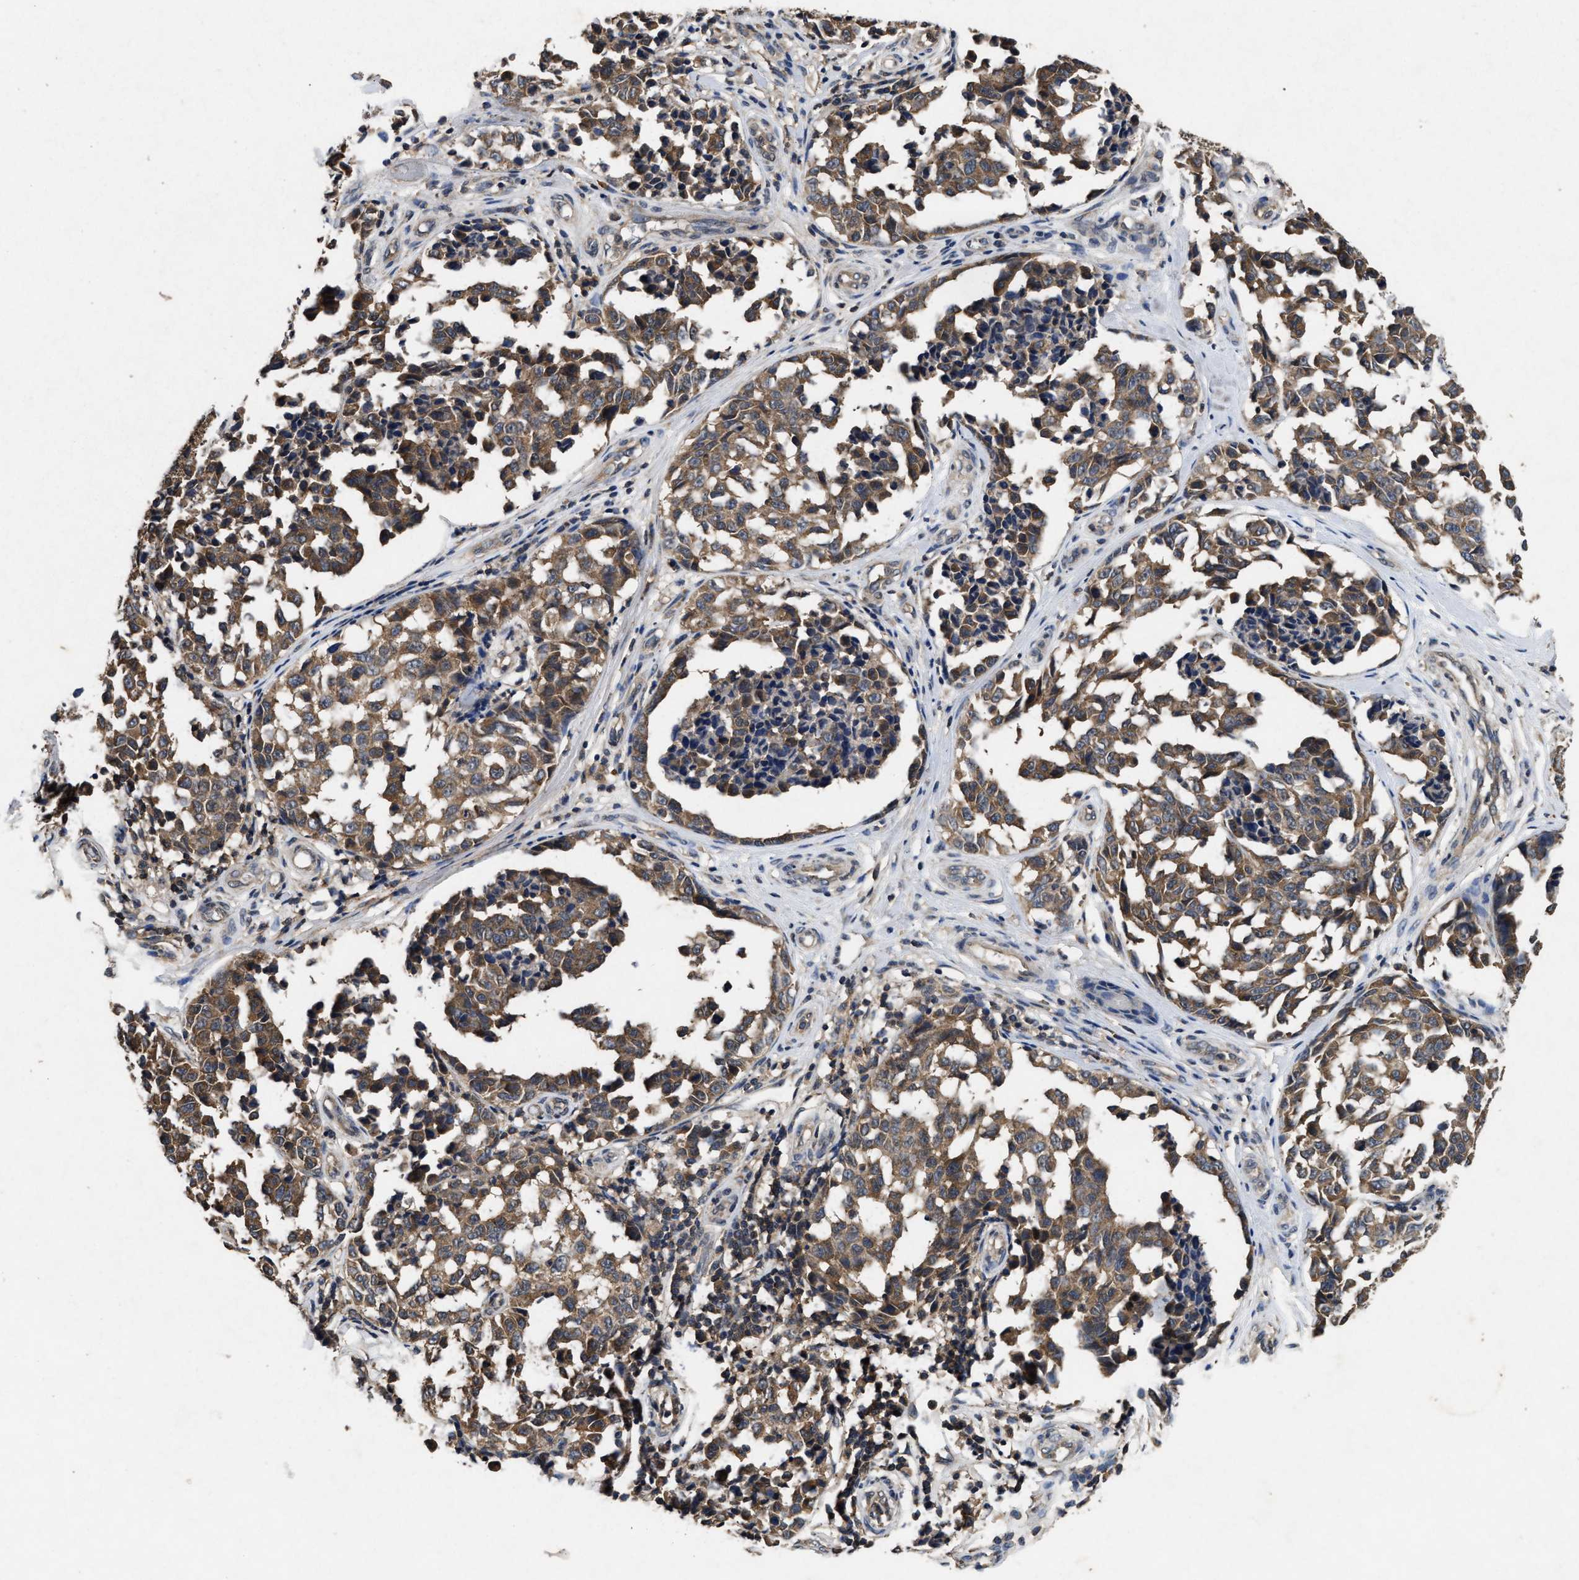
{"staining": {"intensity": "moderate", "quantity": ">75%", "location": "cytoplasmic/membranous"}, "tissue": "melanoma", "cell_type": "Tumor cells", "image_type": "cancer", "snomed": [{"axis": "morphology", "description": "Malignant melanoma, NOS"}, {"axis": "topography", "description": "Skin"}], "caption": "Immunohistochemical staining of melanoma reveals medium levels of moderate cytoplasmic/membranous protein positivity in approximately >75% of tumor cells.", "gene": "PDAP1", "patient": {"sex": "female", "age": 64}}